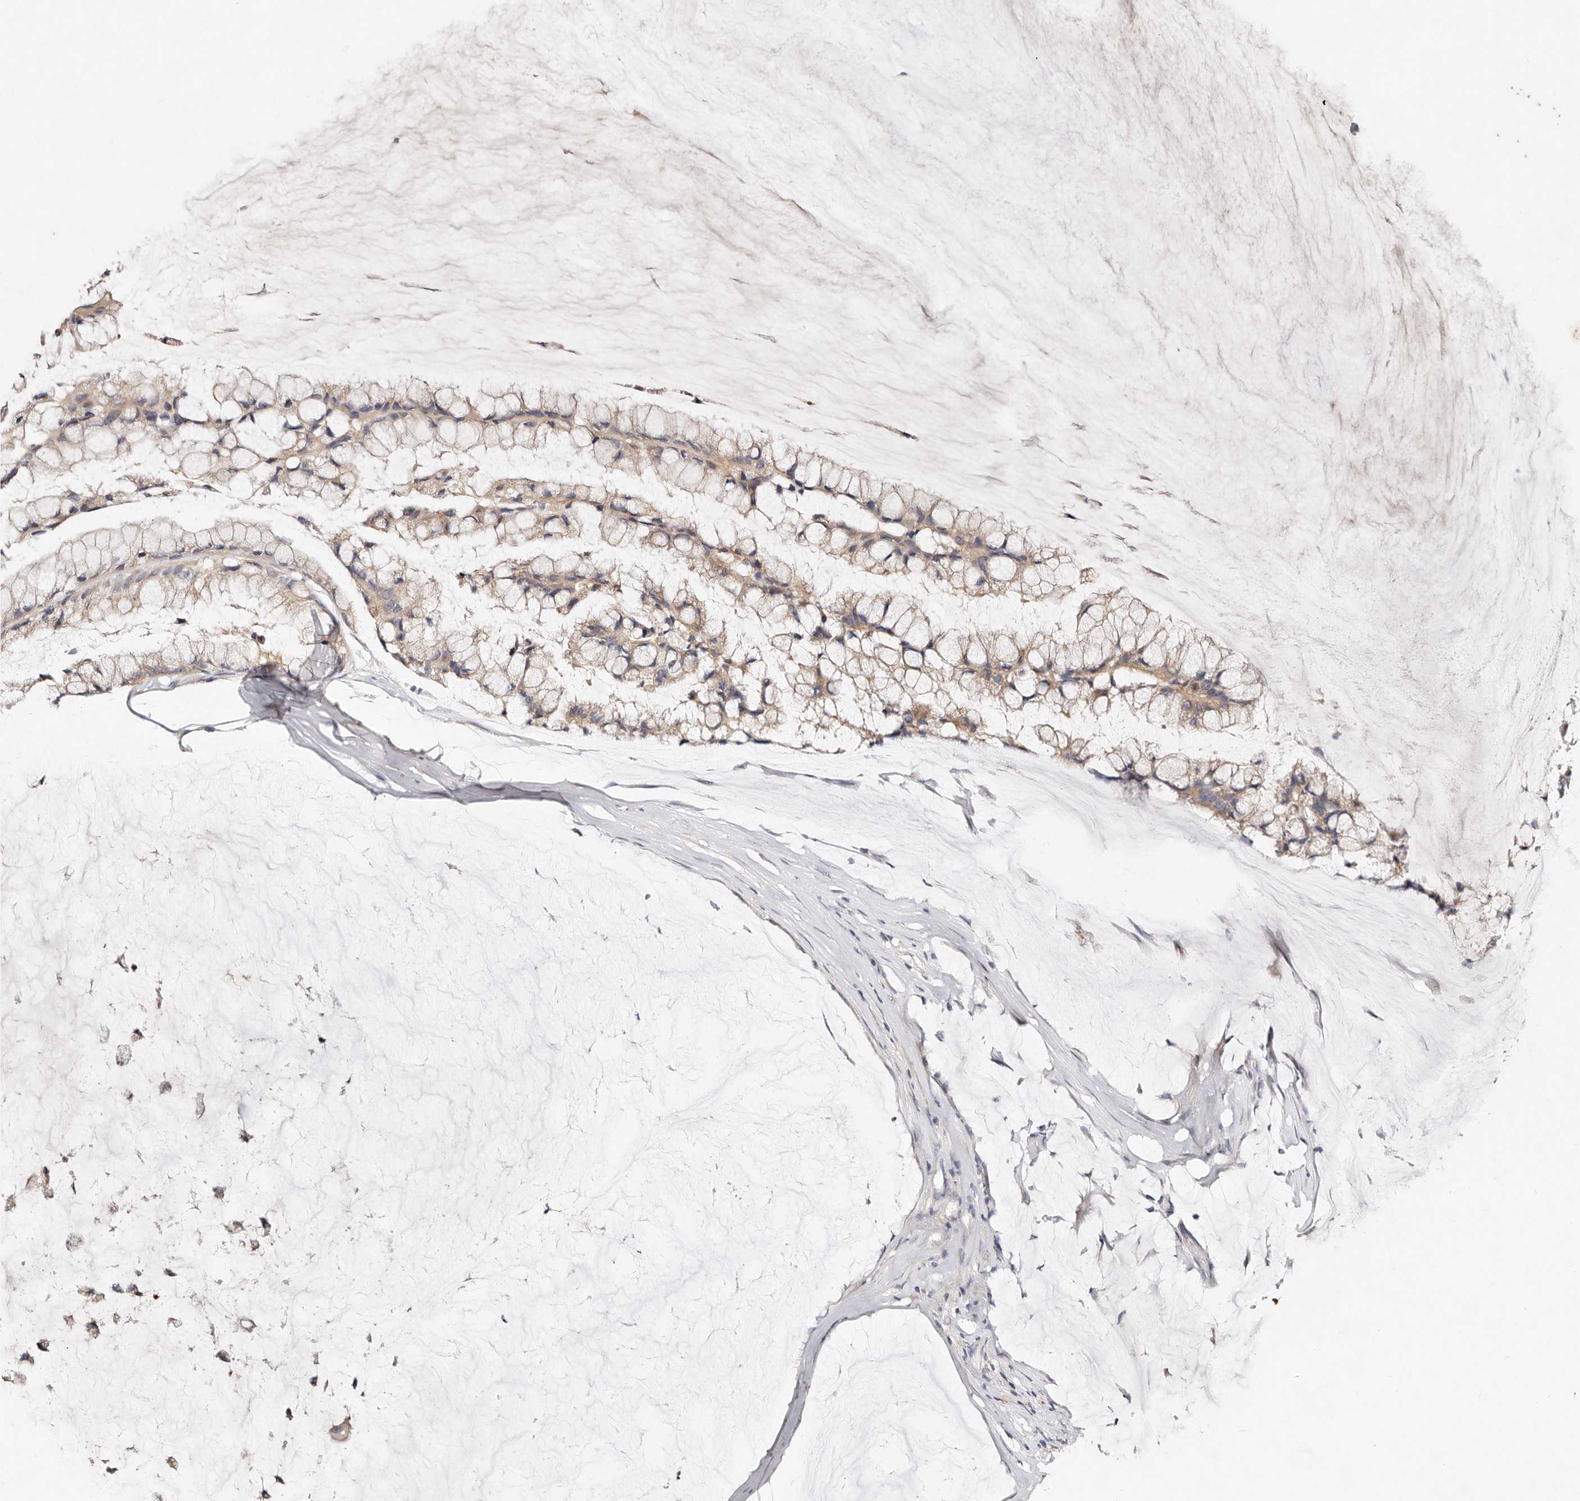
{"staining": {"intensity": "weak", "quantity": ">75%", "location": "cytoplasmic/membranous"}, "tissue": "ovarian cancer", "cell_type": "Tumor cells", "image_type": "cancer", "snomed": [{"axis": "morphology", "description": "Cystadenocarcinoma, mucinous, NOS"}, {"axis": "topography", "description": "Ovary"}], "caption": "Mucinous cystadenocarcinoma (ovarian) stained with a brown dye demonstrates weak cytoplasmic/membranous positive positivity in approximately >75% of tumor cells.", "gene": "VIPAS39", "patient": {"sex": "female", "age": 39}}